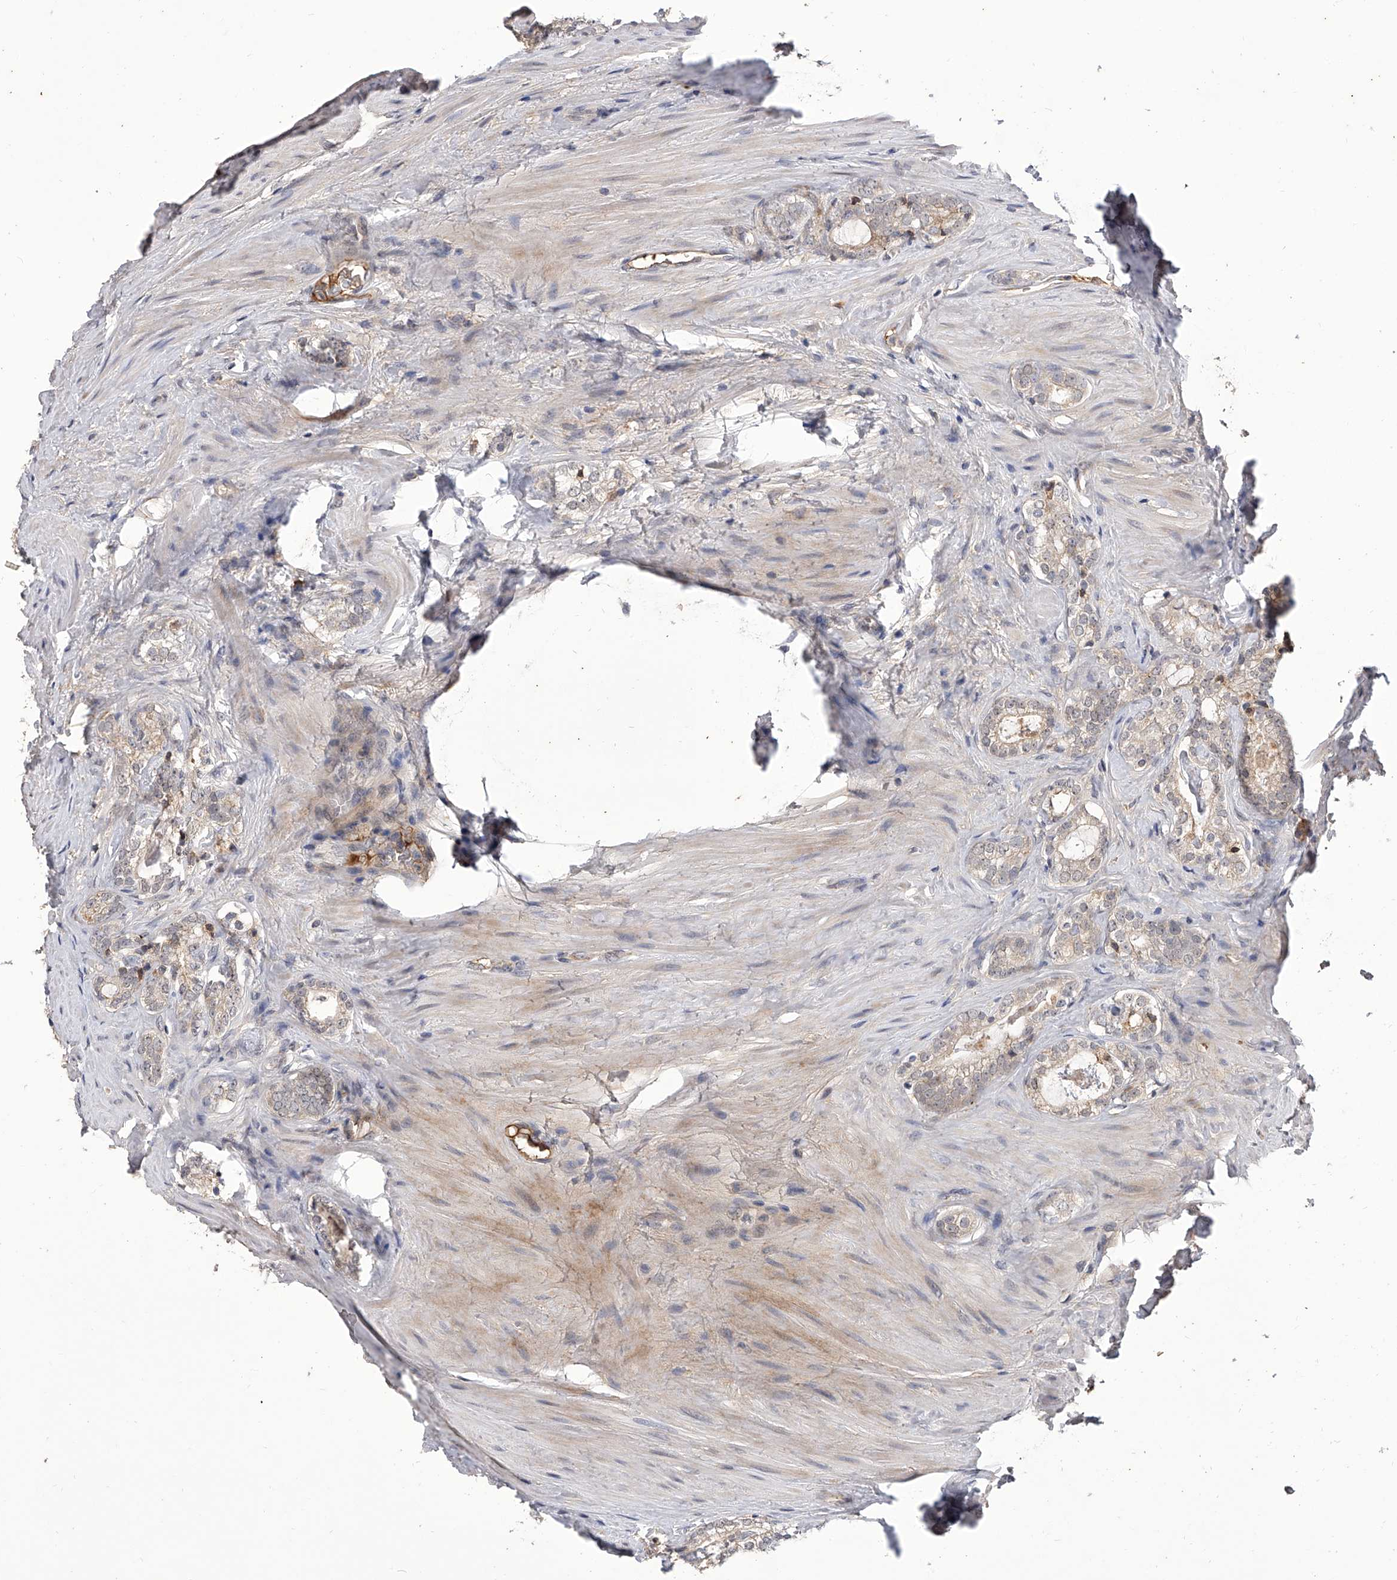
{"staining": {"intensity": "negative", "quantity": "none", "location": "none"}, "tissue": "prostate cancer", "cell_type": "Tumor cells", "image_type": "cancer", "snomed": [{"axis": "morphology", "description": "Adenocarcinoma, High grade"}, {"axis": "topography", "description": "Prostate"}], "caption": "A high-resolution photomicrograph shows immunohistochemistry staining of prostate cancer (high-grade adenocarcinoma), which reveals no significant expression in tumor cells.", "gene": "CFAP410", "patient": {"sex": "male", "age": 63}}